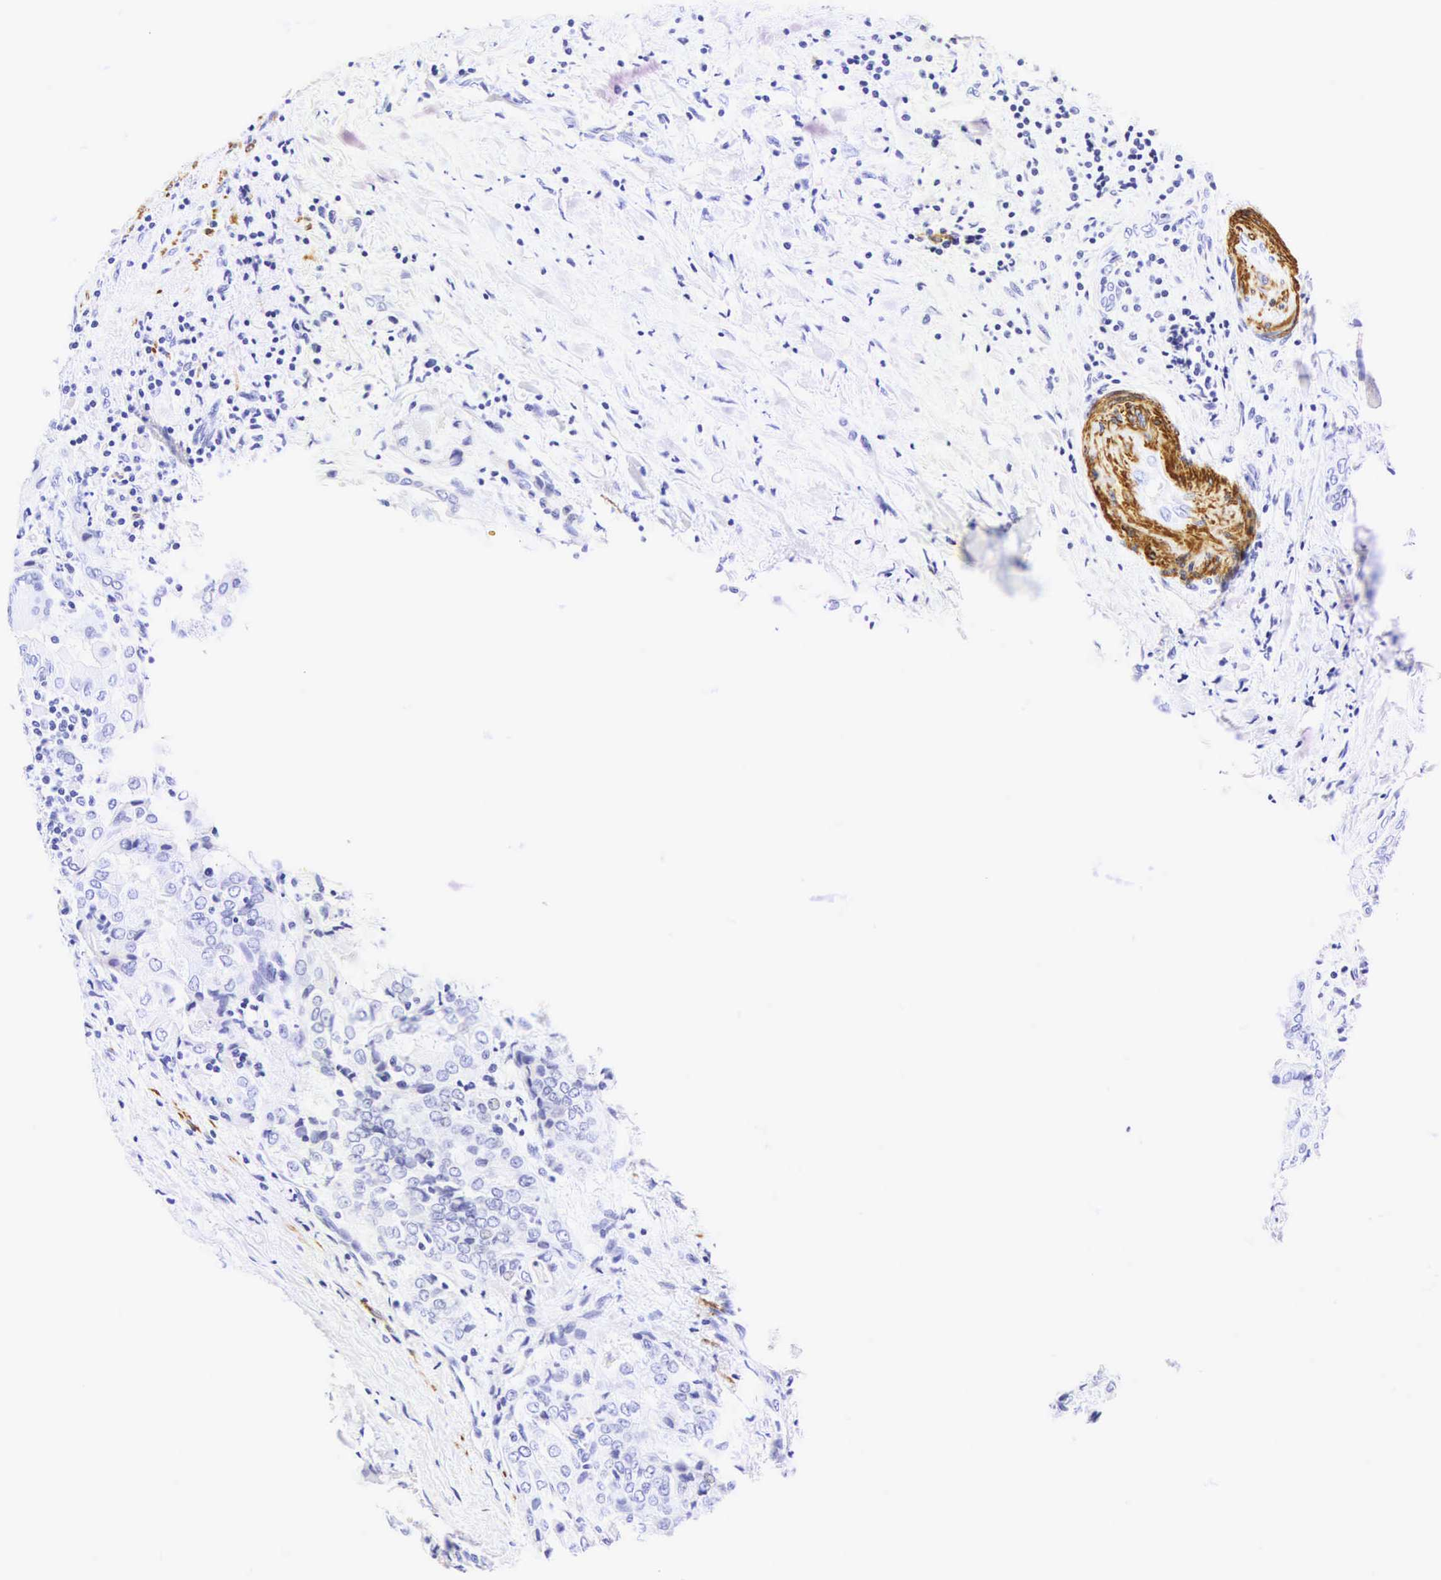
{"staining": {"intensity": "negative", "quantity": "none", "location": "none"}, "tissue": "thyroid cancer", "cell_type": "Tumor cells", "image_type": "cancer", "snomed": [{"axis": "morphology", "description": "Papillary adenocarcinoma, NOS"}, {"axis": "topography", "description": "Thyroid gland"}], "caption": "This is an immunohistochemistry (IHC) photomicrograph of thyroid papillary adenocarcinoma. There is no staining in tumor cells.", "gene": "CALD1", "patient": {"sex": "female", "age": 71}}